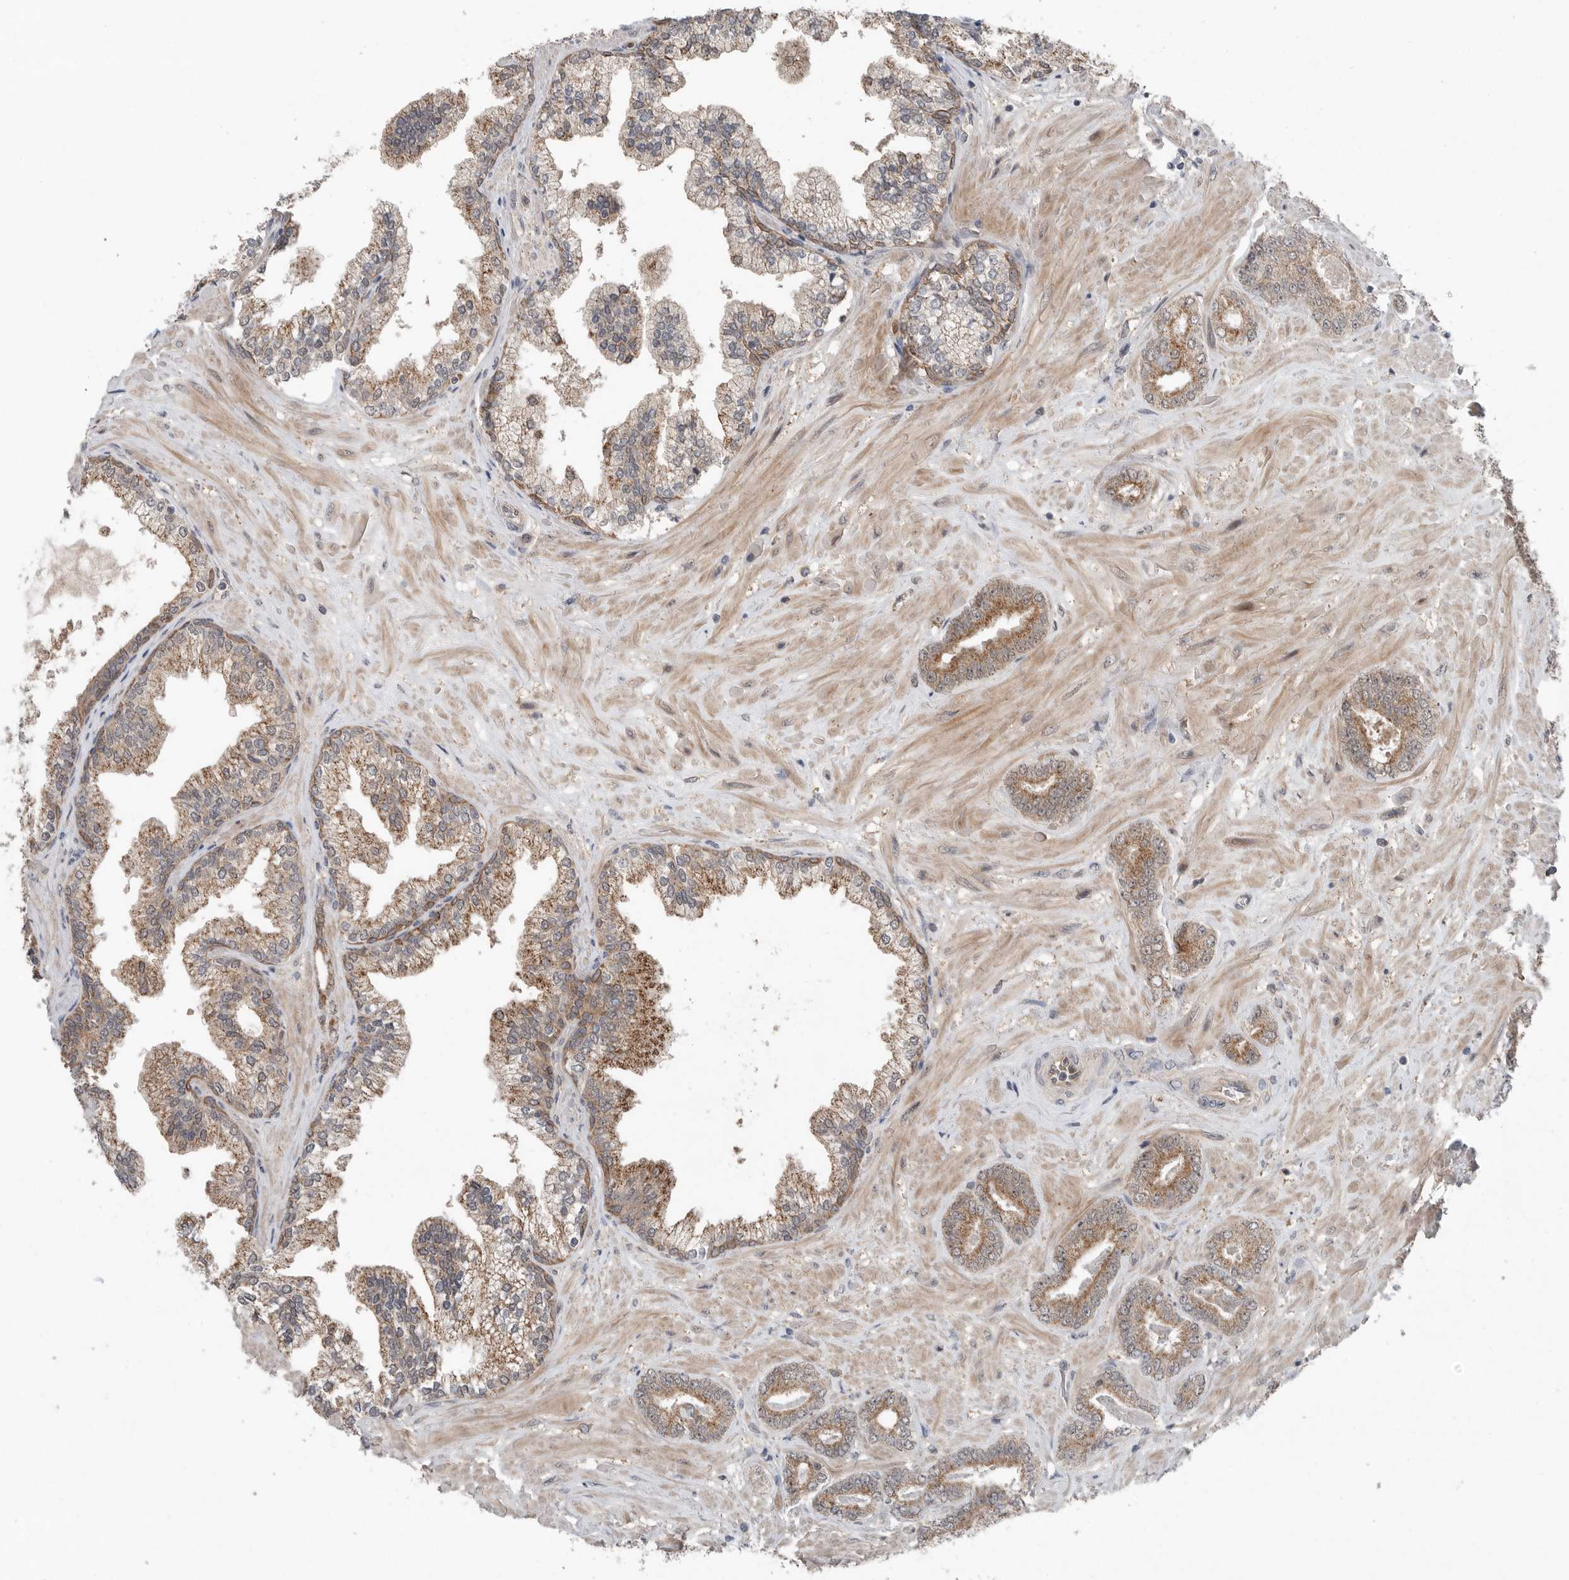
{"staining": {"intensity": "moderate", "quantity": ">75%", "location": "cytoplasmic/membranous"}, "tissue": "prostate cancer", "cell_type": "Tumor cells", "image_type": "cancer", "snomed": [{"axis": "morphology", "description": "Adenocarcinoma, Low grade"}, {"axis": "topography", "description": "Prostate"}], "caption": "The photomicrograph reveals staining of prostate cancer (low-grade adenocarcinoma), revealing moderate cytoplasmic/membranous protein staining (brown color) within tumor cells. The staining was performed using DAB, with brown indicating positive protein expression. Nuclei are stained blue with hematoxylin.", "gene": "SCP2", "patient": {"sex": "male", "age": 71}}